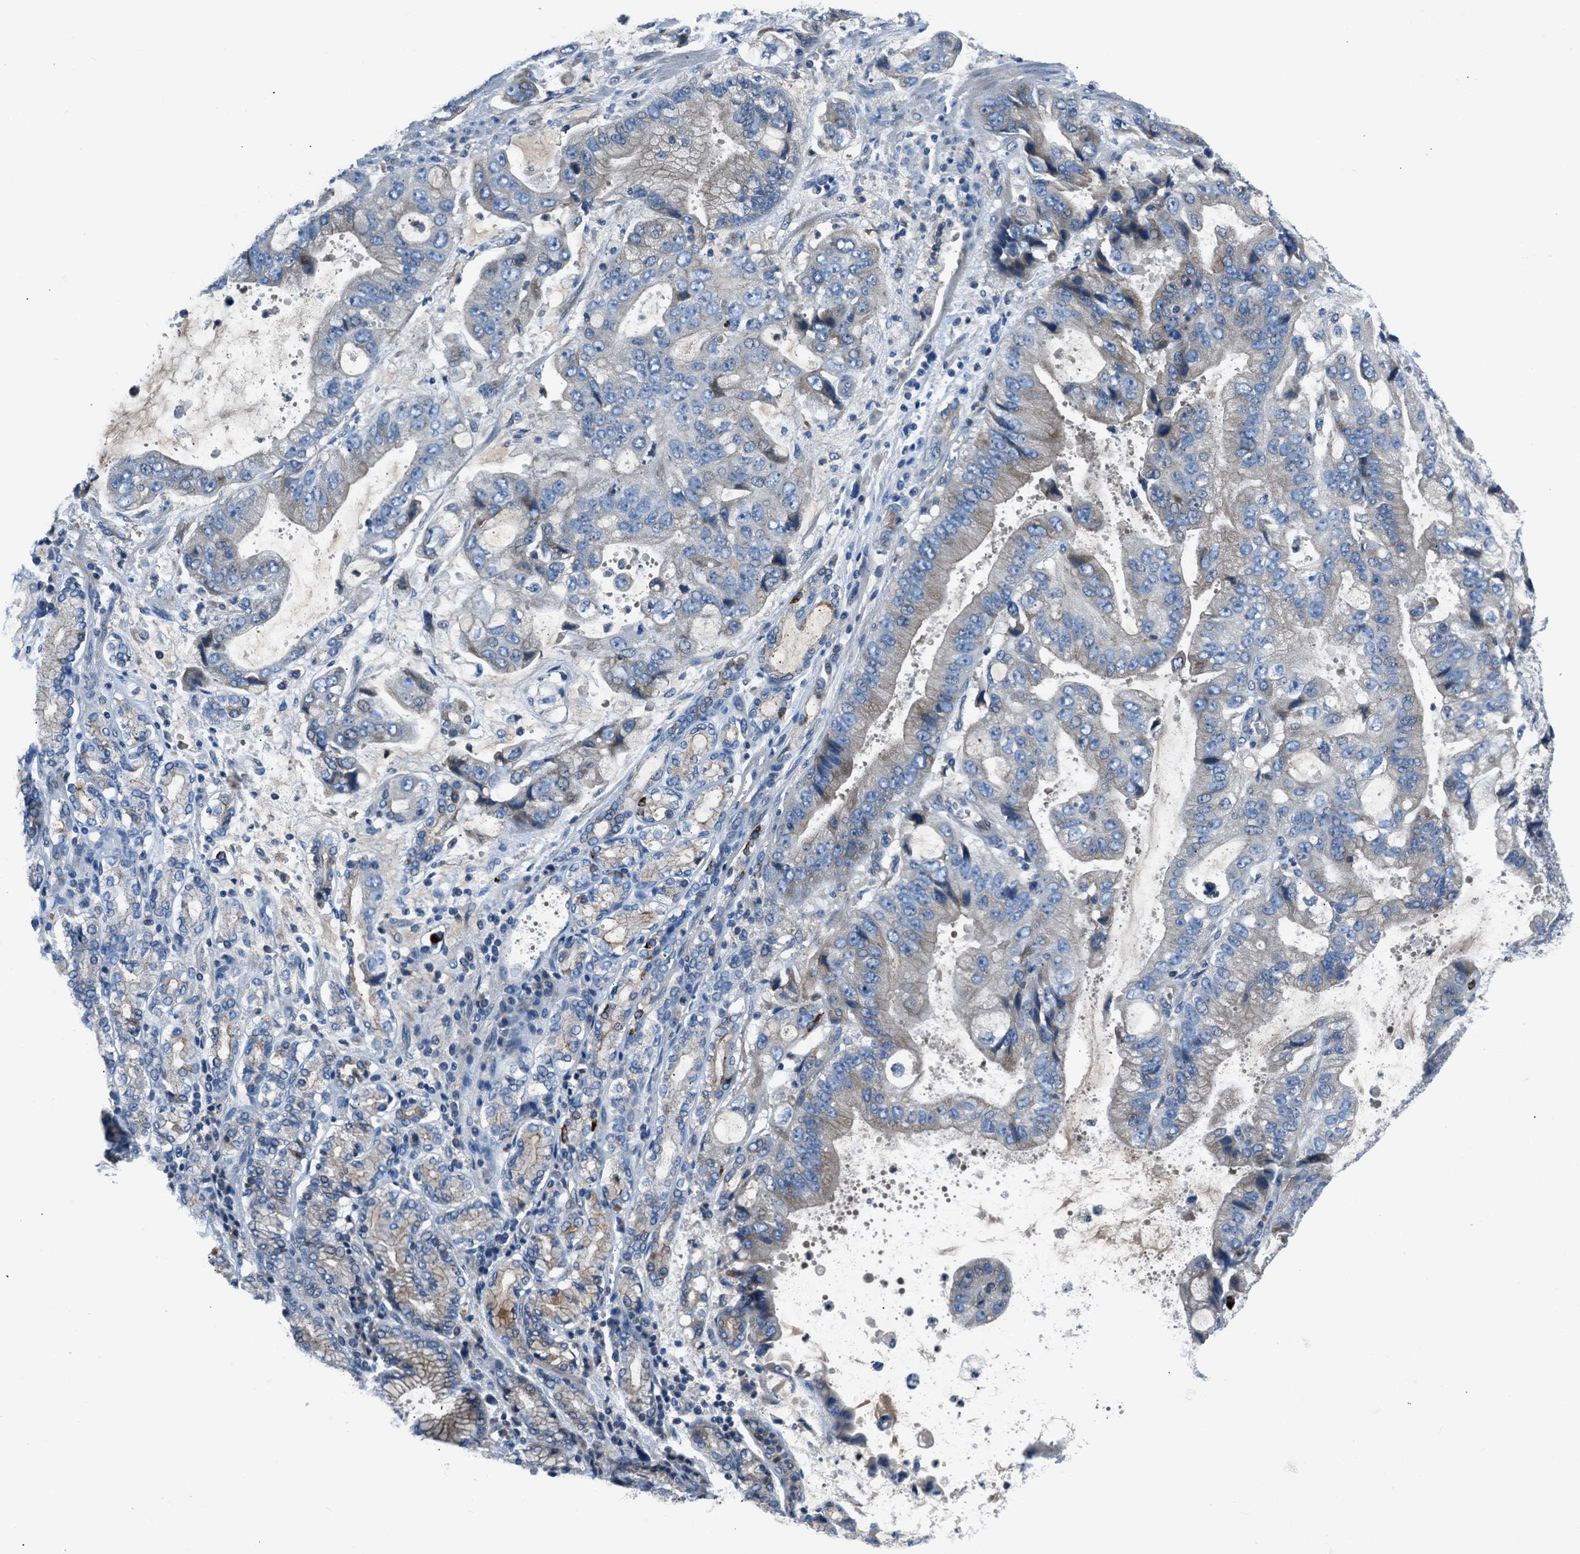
{"staining": {"intensity": "weak", "quantity": "<25%", "location": "cytoplasmic/membranous"}, "tissue": "stomach cancer", "cell_type": "Tumor cells", "image_type": "cancer", "snomed": [{"axis": "morphology", "description": "Normal tissue, NOS"}, {"axis": "morphology", "description": "Adenocarcinoma, NOS"}, {"axis": "topography", "description": "Stomach"}], "caption": "A high-resolution histopathology image shows IHC staining of stomach cancer (adenocarcinoma), which displays no significant expression in tumor cells.", "gene": "SLC38A6", "patient": {"sex": "male", "age": 62}}